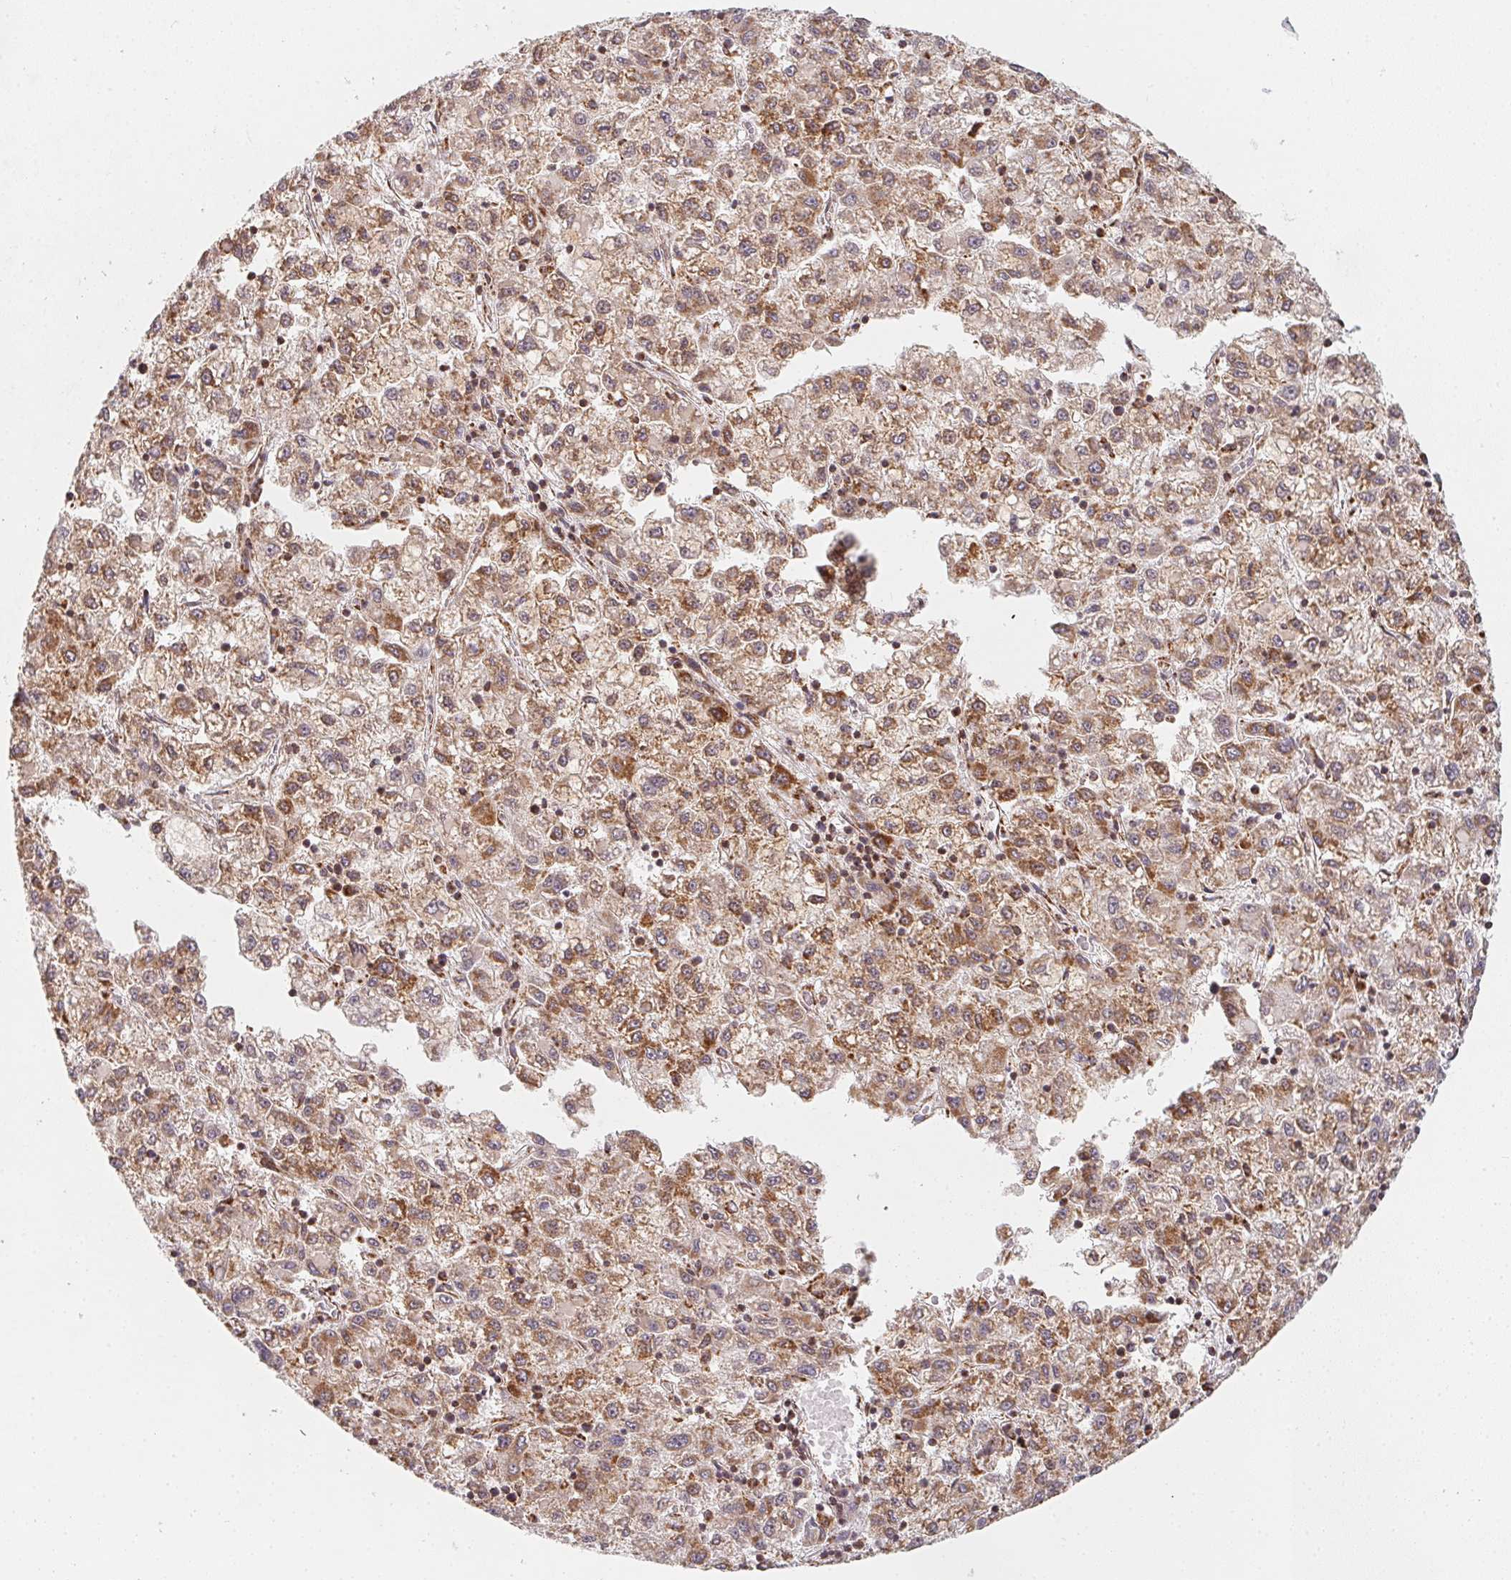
{"staining": {"intensity": "moderate", "quantity": ">75%", "location": "cytoplasmic/membranous"}, "tissue": "liver cancer", "cell_type": "Tumor cells", "image_type": "cancer", "snomed": [{"axis": "morphology", "description": "Carcinoma, Hepatocellular, NOS"}, {"axis": "topography", "description": "Liver"}], "caption": "Human liver cancer stained with a brown dye demonstrates moderate cytoplasmic/membranous positive expression in about >75% of tumor cells.", "gene": "NDUFS6", "patient": {"sex": "male", "age": 40}}